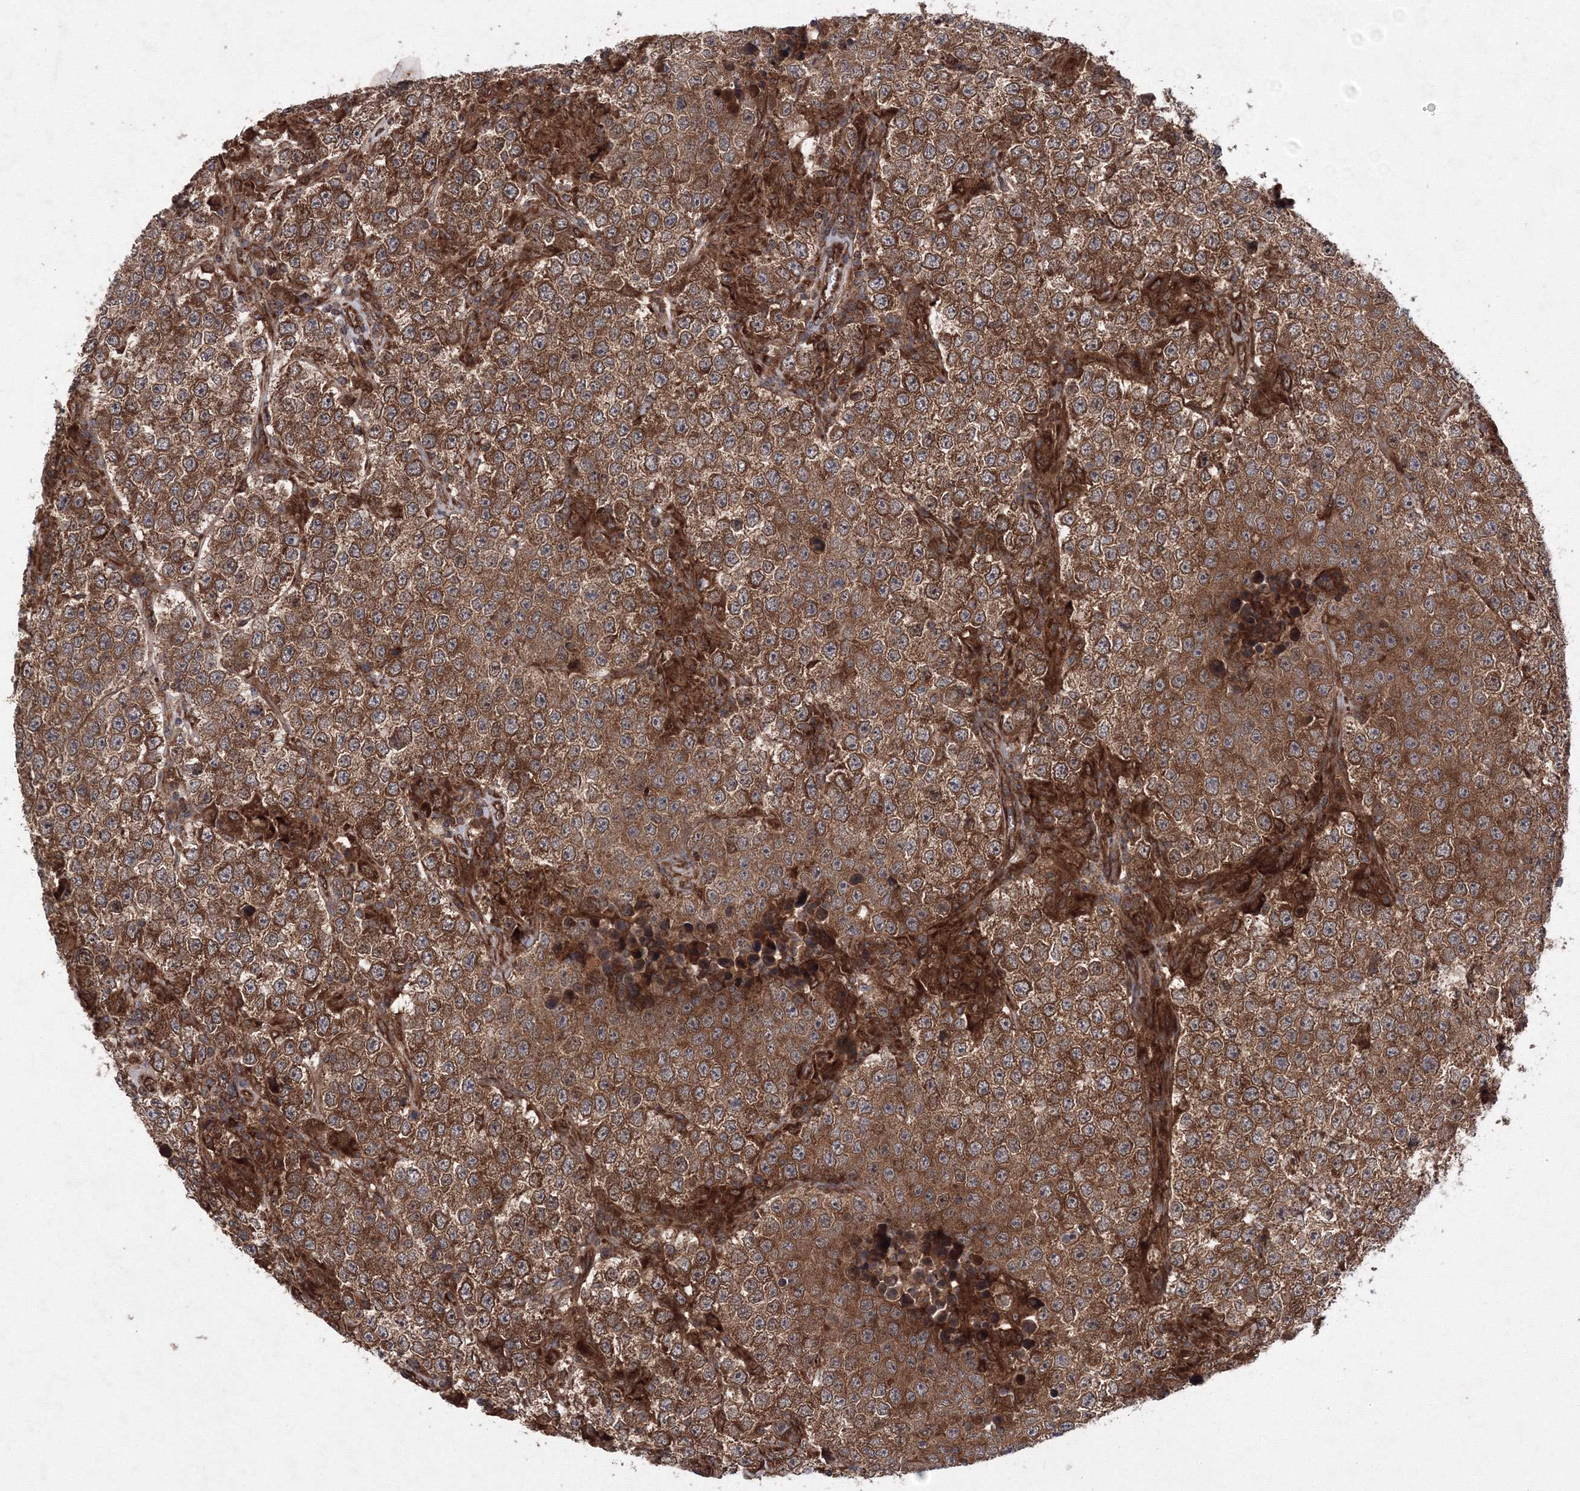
{"staining": {"intensity": "strong", "quantity": ">75%", "location": "cytoplasmic/membranous"}, "tissue": "testis cancer", "cell_type": "Tumor cells", "image_type": "cancer", "snomed": [{"axis": "morphology", "description": "Normal tissue, NOS"}, {"axis": "morphology", "description": "Urothelial carcinoma, High grade"}, {"axis": "morphology", "description": "Seminoma, NOS"}, {"axis": "morphology", "description": "Carcinoma, Embryonal, NOS"}, {"axis": "topography", "description": "Urinary bladder"}, {"axis": "topography", "description": "Testis"}], "caption": "Protein staining shows strong cytoplasmic/membranous expression in about >75% of tumor cells in high-grade urothelial carcinoma (testis). Nuclei are stained in blue.", "gene": "ATG3", "patient": {"sex": "male", "age": 41}}